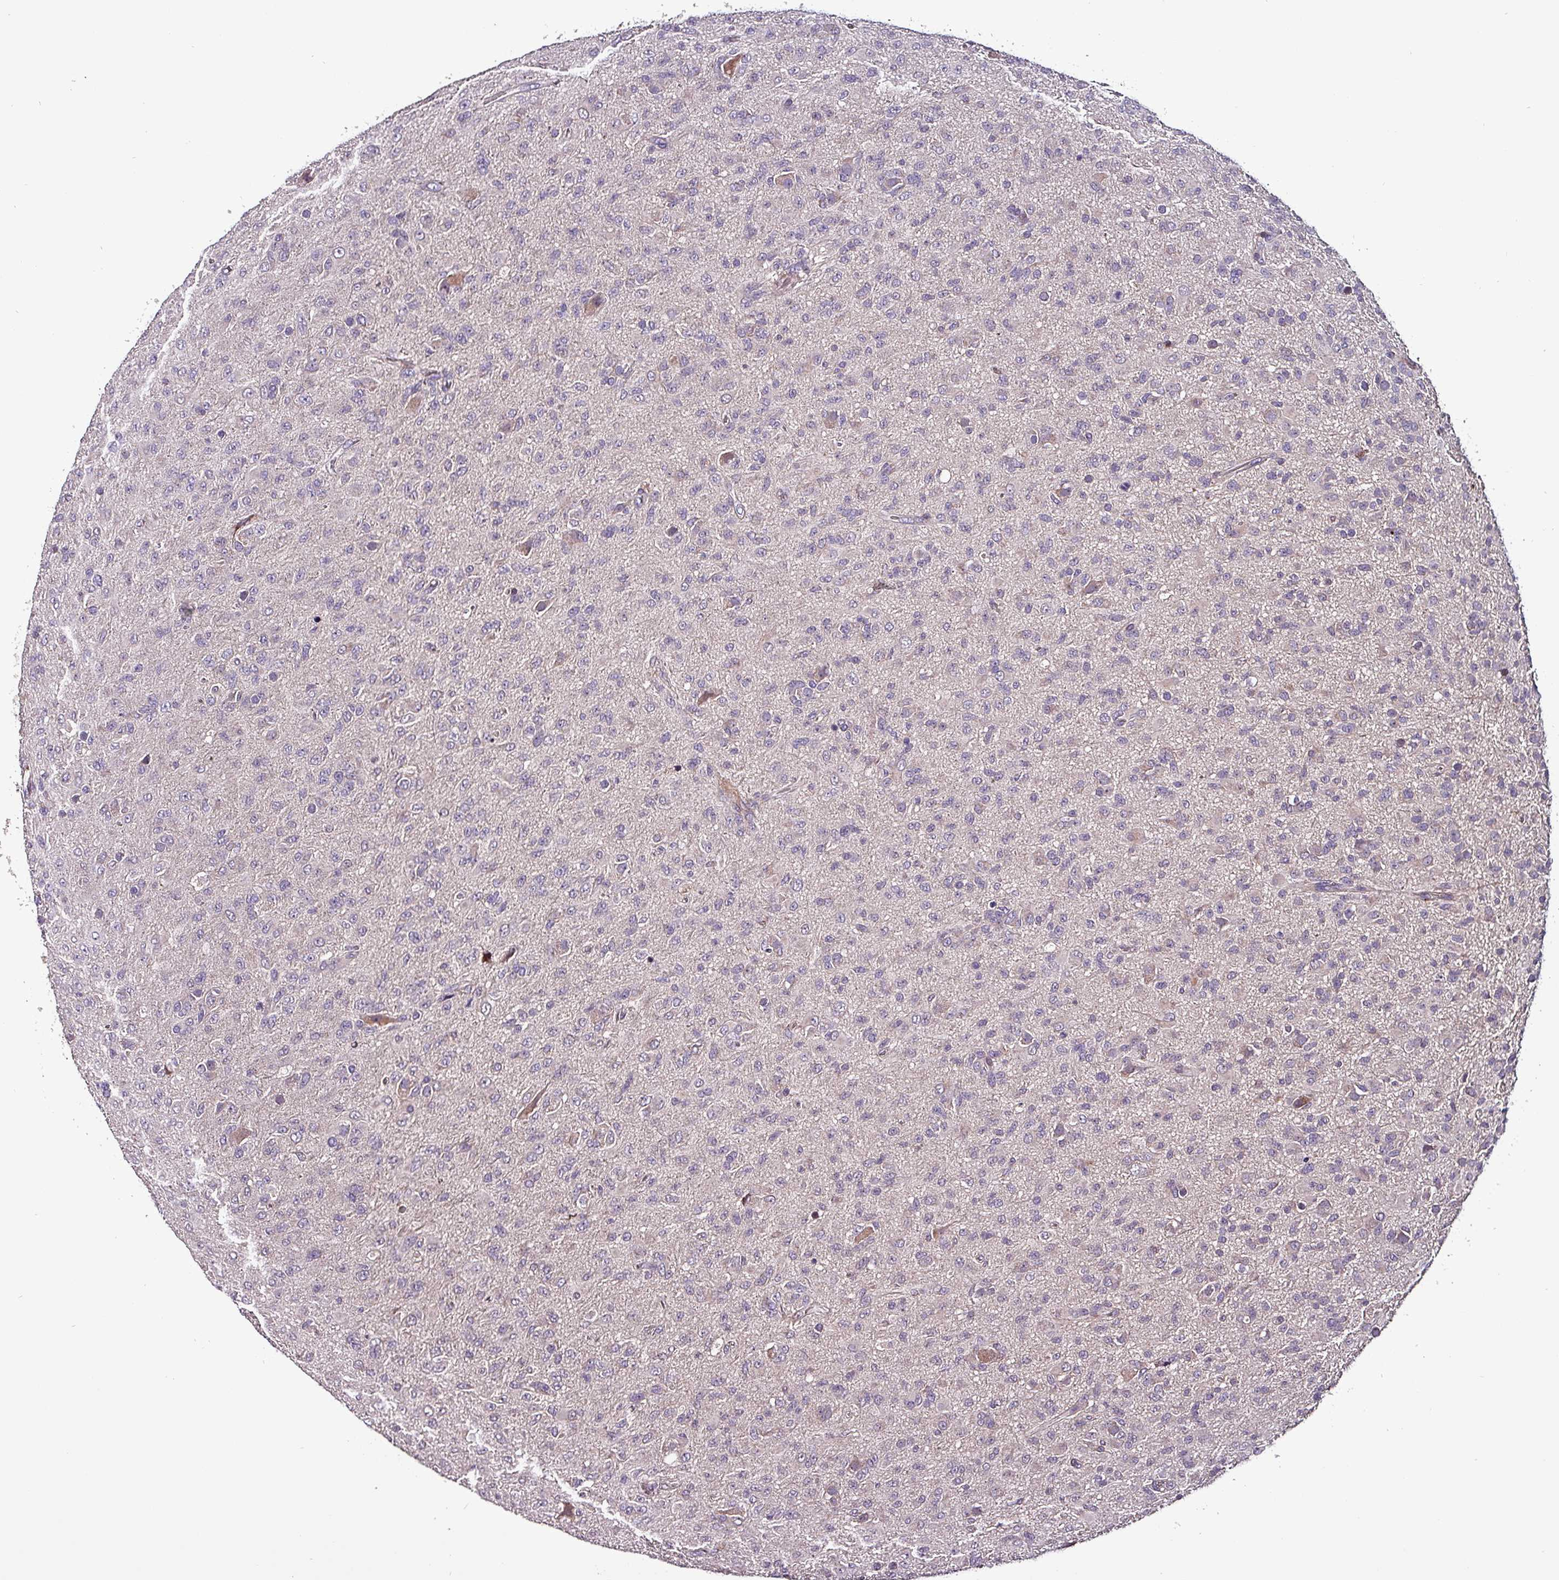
{"staining": {"intensity": "negative", "quantity": "none", "location": "none"}, "tissue": "glioma", "cell_type": "Tumor cells", "image_type": "cancer", "snomed": [{"axis": "morphology", "description": "Glioma, malignant, Low grade"}, {"axis": "topography", "description": "Brain"}], "caption": "This is an IHC micrograph of human malignant glioma (low-grade). There is no staining in tumor cells.", "gene": "GRAPL", "patient": {"sex": "male", "age": 65}}